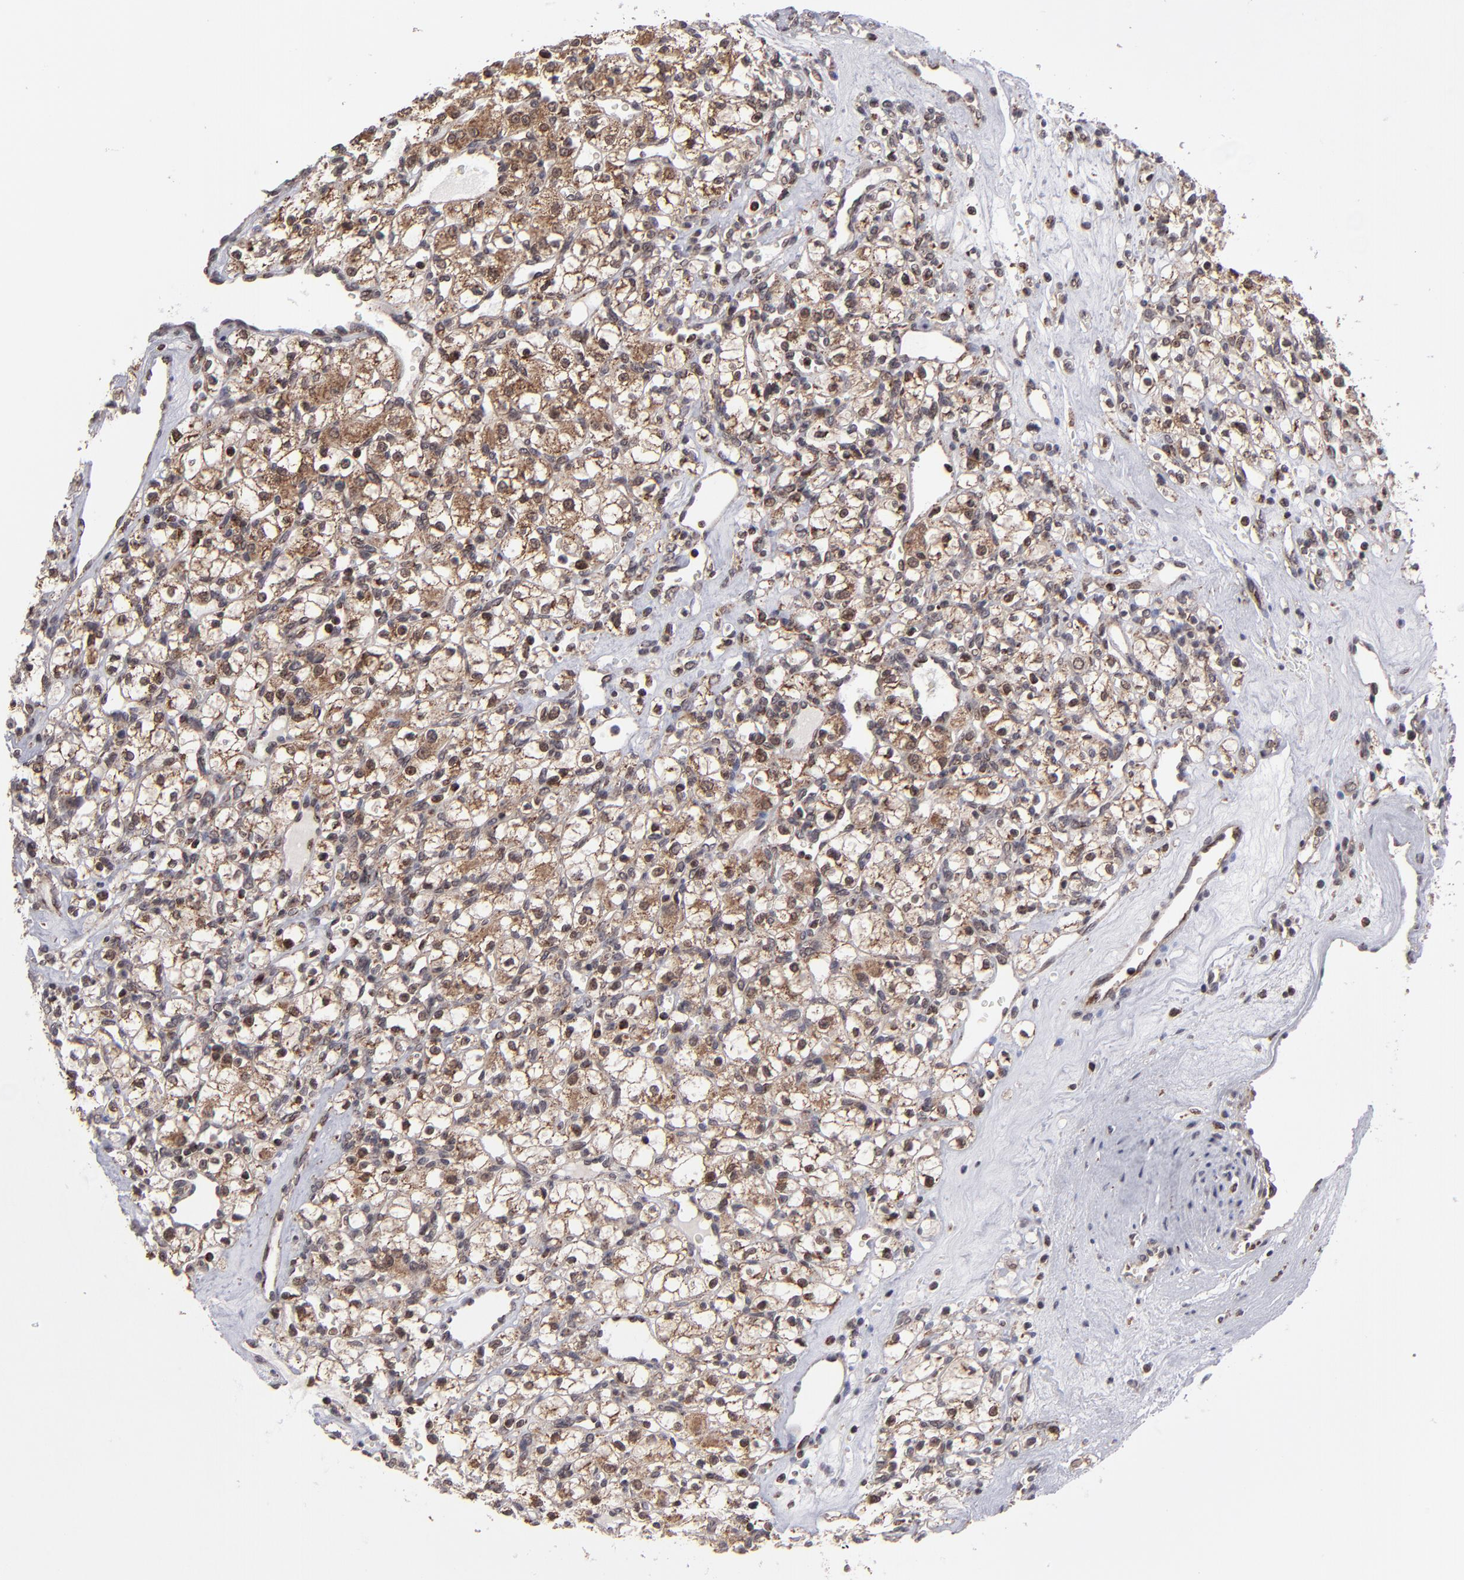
{"staining": {"intensity": "moderate", "quantity": ">75%", "location": "cytoplasmic/membranous"}, "tissue": "renal cancer", "cell_type": "Tumor cells", "image_type": "cancer", "snomed": [{"axis": "morphology", "description": "Adenocarcinoma, NOS"}, {"axis": "topography", "description": "Kidney"}], "caption": "IHC micrograph of neoplastic tissue: renal adenocarcinoma stained using IHC reveals medium levels of moderate protein expression localized specifically in the cytoplasmic/membranous of tumor cells, appearing as a cytoplasmic/membranous brown color.", "gene": "SLC15A1", "patient": {"sex": "female", "age": 62}}